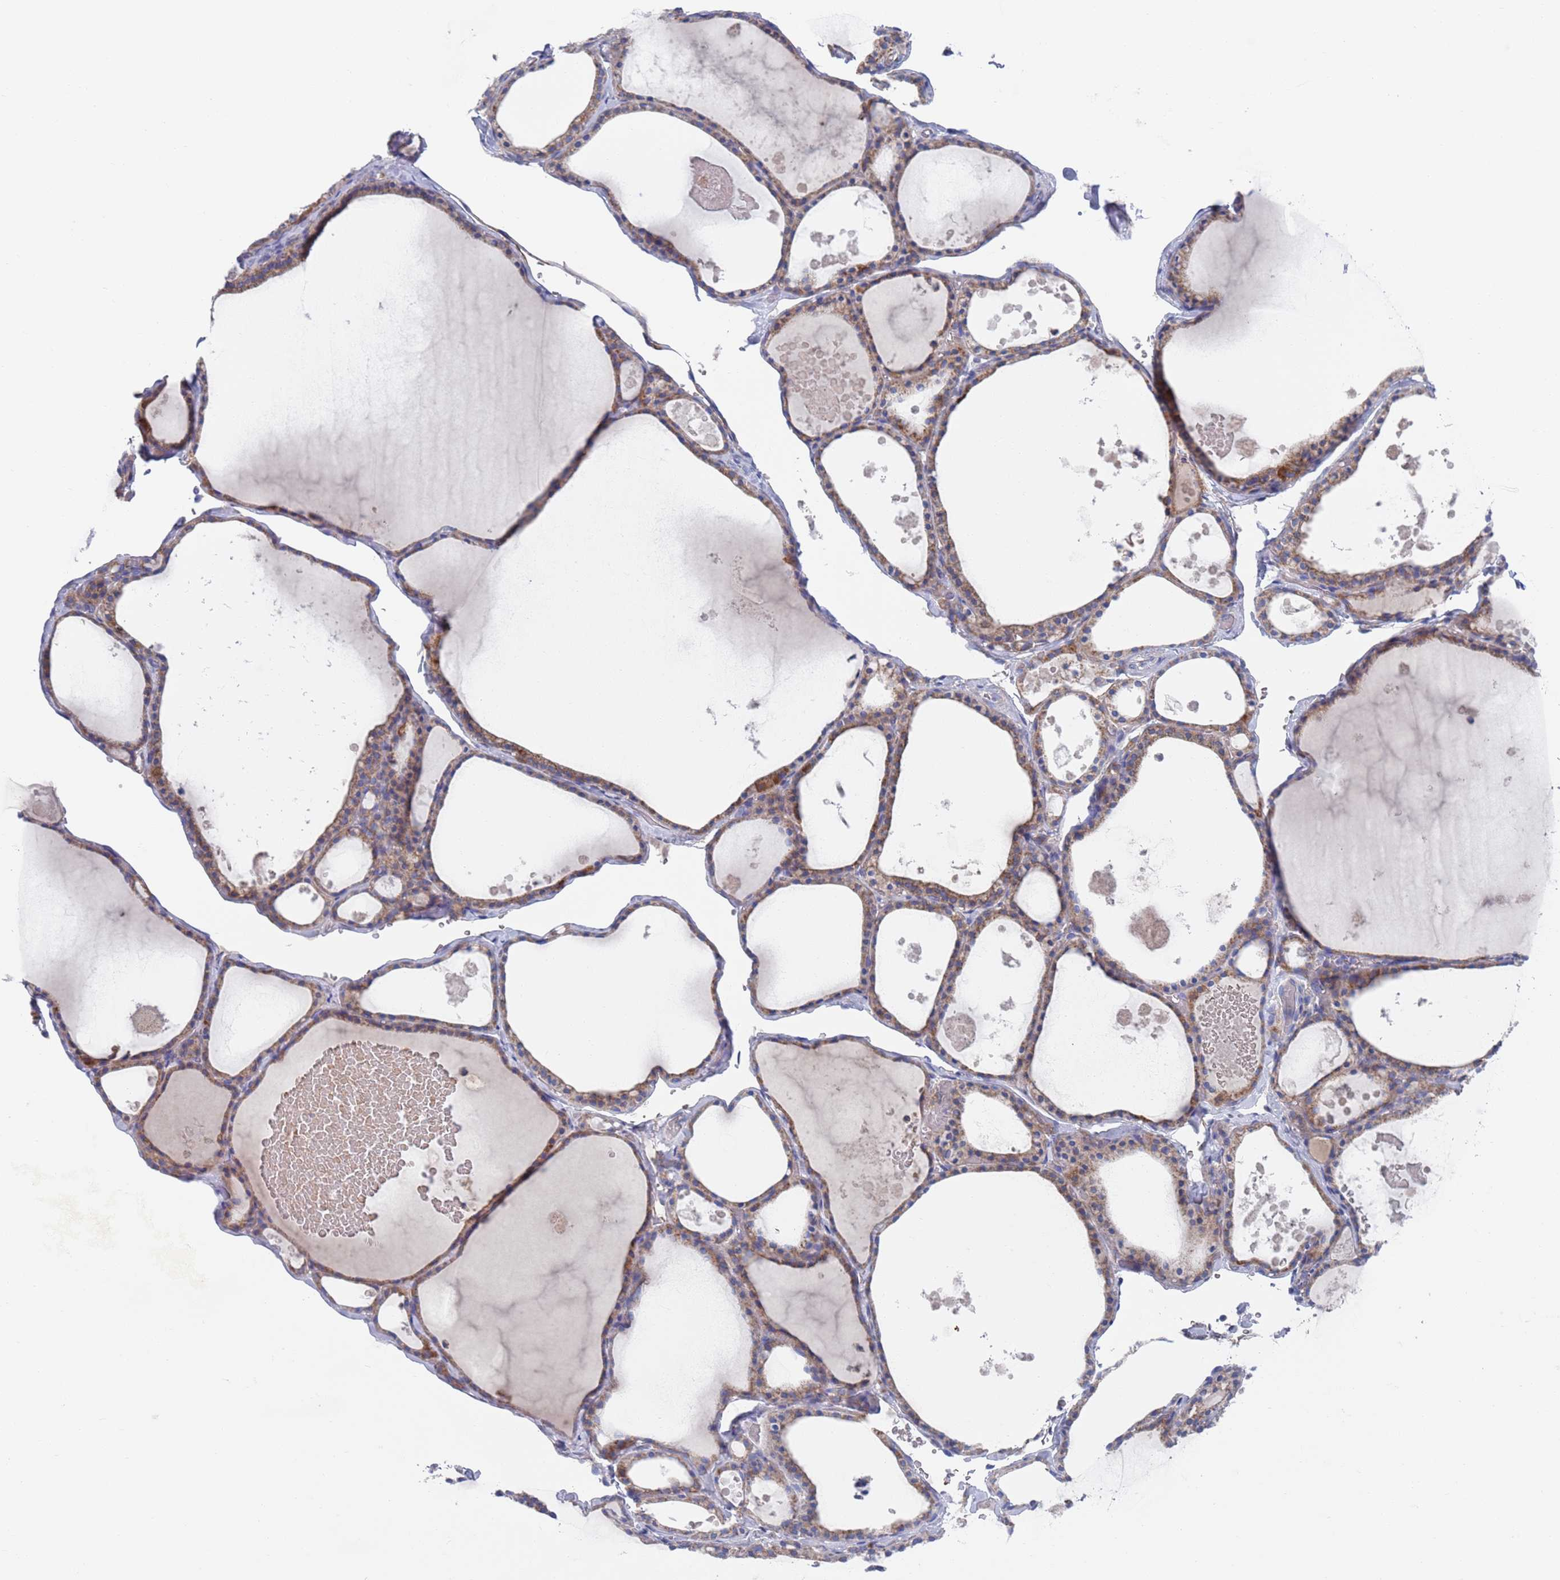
{"staining": {"intensity": "weak", "quantity": ">75%", "location": "cytoplasmic/membranous"}, "tissue": "thyroid gland", "cell_type": "Glandular cells", "image_type": "normal", "snomed": [{"axis": "morphology", "description": "Normal tissue, NOS"}, {"axis": "topography", "description": "Thyroid gland"}], "caption": "A brown stain highlights weak cytoplasmic/membranous staining of a protein in glandular cells of benign human thyroid gland. (Stains: DAB (3,3'-diaminobenzidine) in brown, nuclei in blue, Microscopy: brightfield microscopy at high magnification).", "gene": "CHCHD6", "patient": {"sex": "male", "age": 56}}